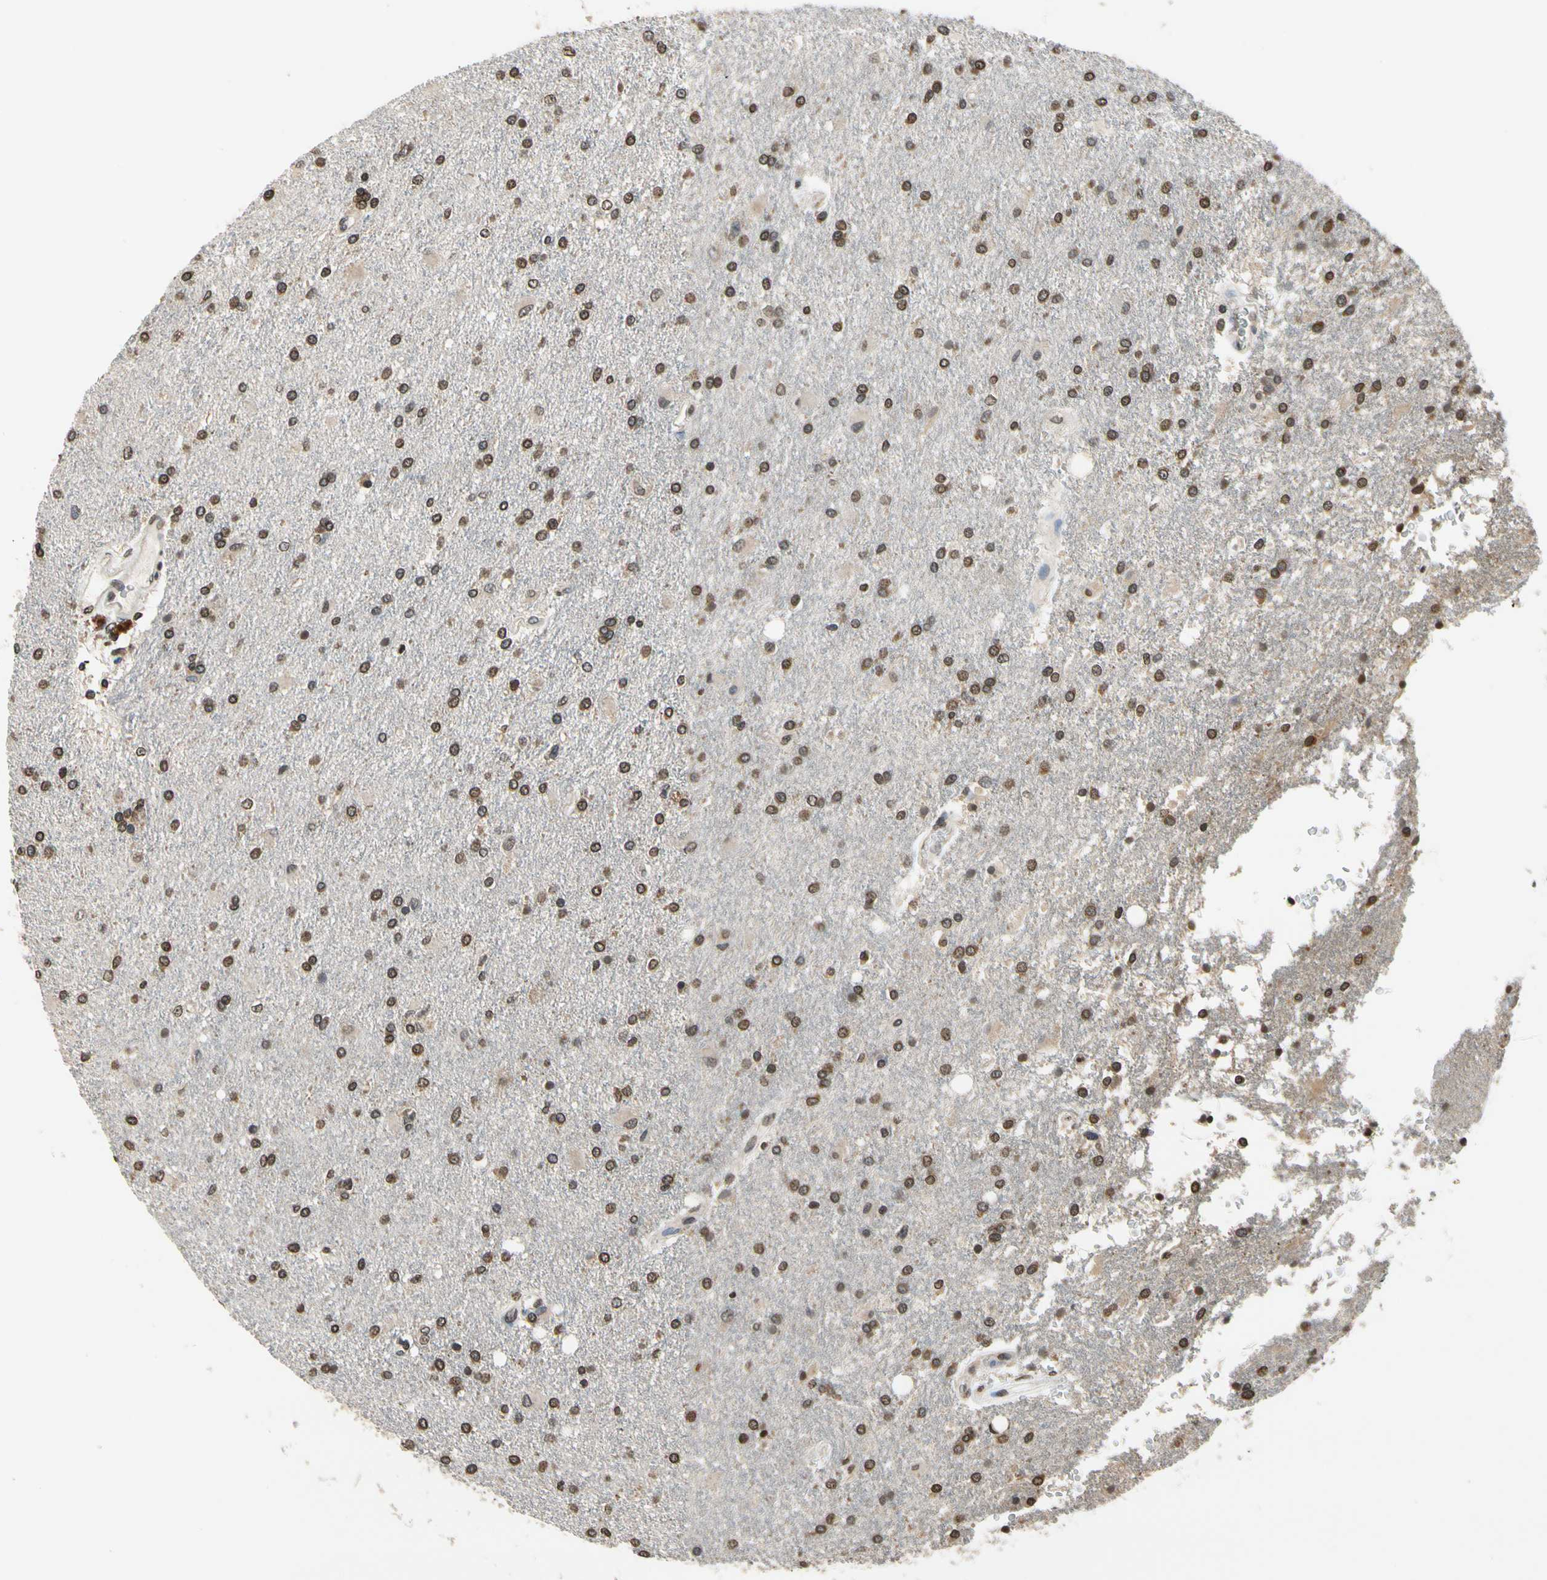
{"staining": {"intensity": "moderate", "quantity": ">75%", "location": "cytoplasmic/membranous,nuclear"}, "tissue": "glioma", "cell_type": "Tumor cells", "image_type": "cancer", "snomed": [{"axis": "morphology", "description": "Glioma, malignant, High grade"}, {"axis": "topography", "description": "Brain"}], "caption": "Glioma stained for a protein (brown) exhibits moderate cytoplasmic/membranous and nuclear positive positivity in about >75% of tumor cells.", "gene": "GCLC", "patient": {"sex": "male", "age": 71}}